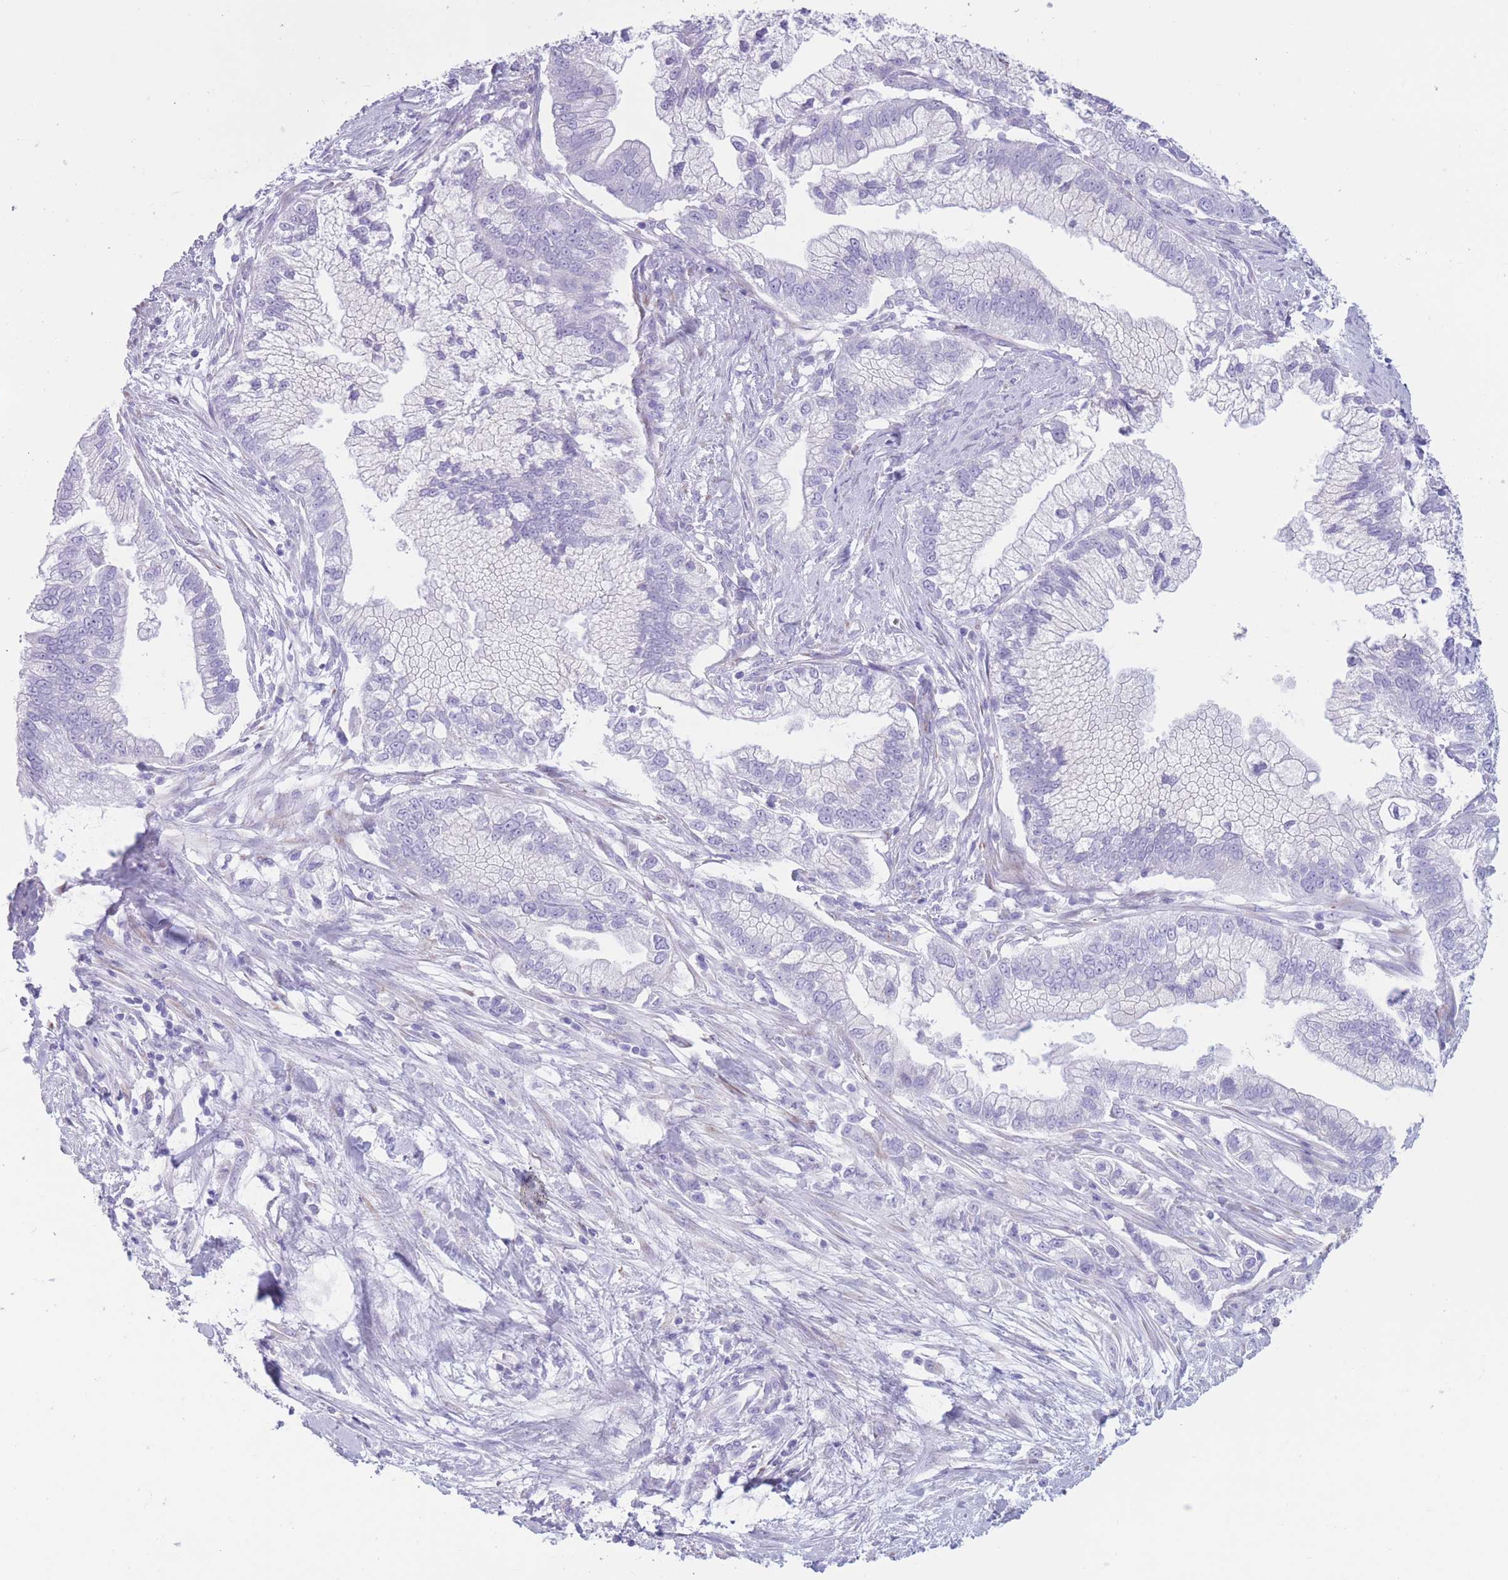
{"staining": {"intensity": "negative", "quantity": "none", "location": "none"}, "tissue": "pancreatic cancer", "cell_type": "Tumor cells", "image_type": "cancer", "snomed": [{"axis": "morphology", "description": "Adenocarcinoma, NOS"}, {"axis": "topography", "description": "Pancreas"}], "caption": "Tumor cells show no significant protein positivity in adenocarcinoma (pancreatic).", "gene": "COL27A1", "patient": {"sex": "male", "age": 70}}